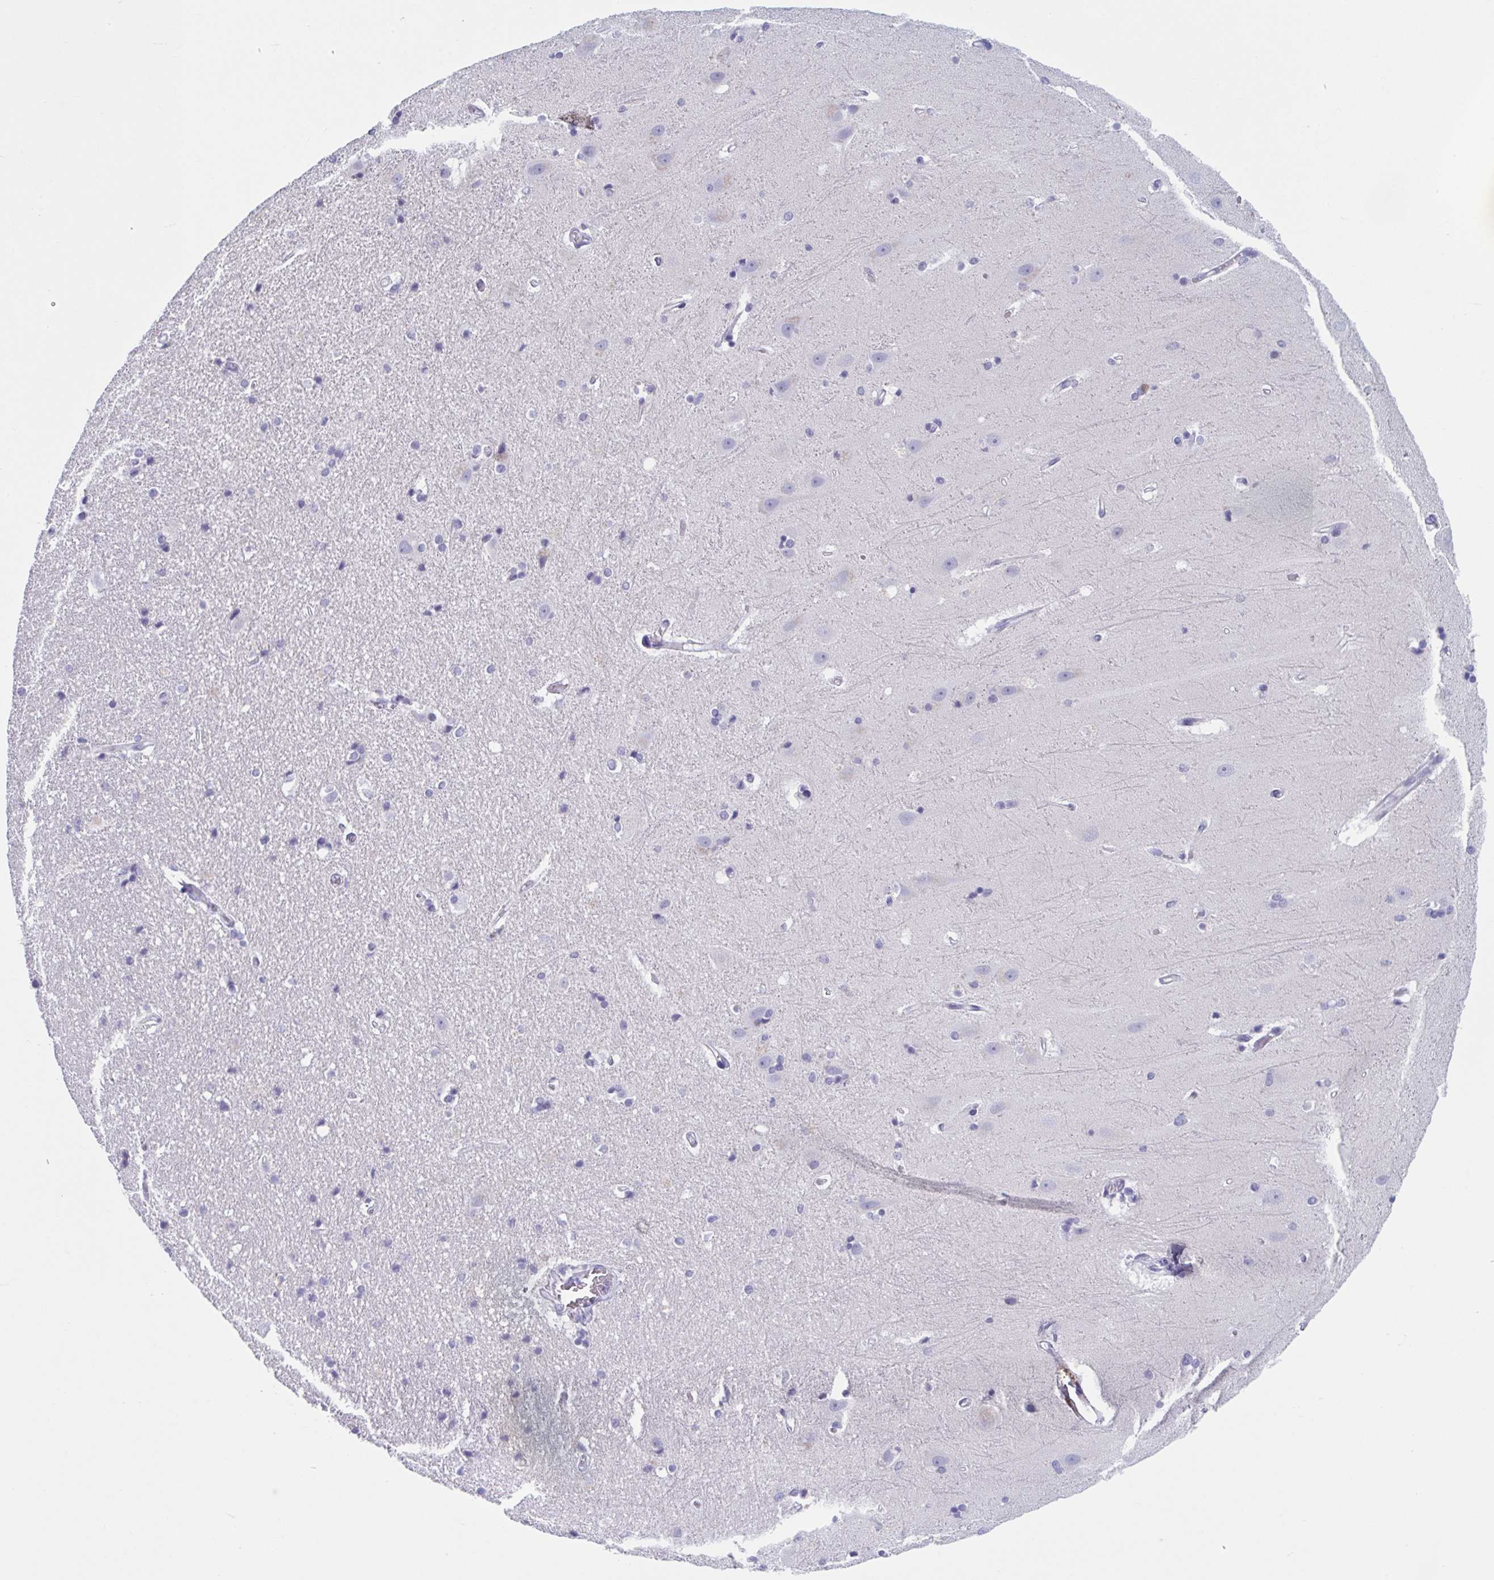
{"staining": {"intensity": "negative", "quantity": "none", "location": "none"}, "tissue": "hippocampus", "cell_type": "Glial cells", "image_type": "normal", "snomed": [{"axis": "morphology", "description": "Normal tissue, NOS"}, {"axis": "topography", "description": "Hippocampus"}], "caption": "Glial cells show no significant protein staining in benign hippocampus. (DAB (3,3'-diaminobenzidine) IHC, high magnification).", "gene": "HSD11B2", "patient": {"sex": "male", "age": 63}}